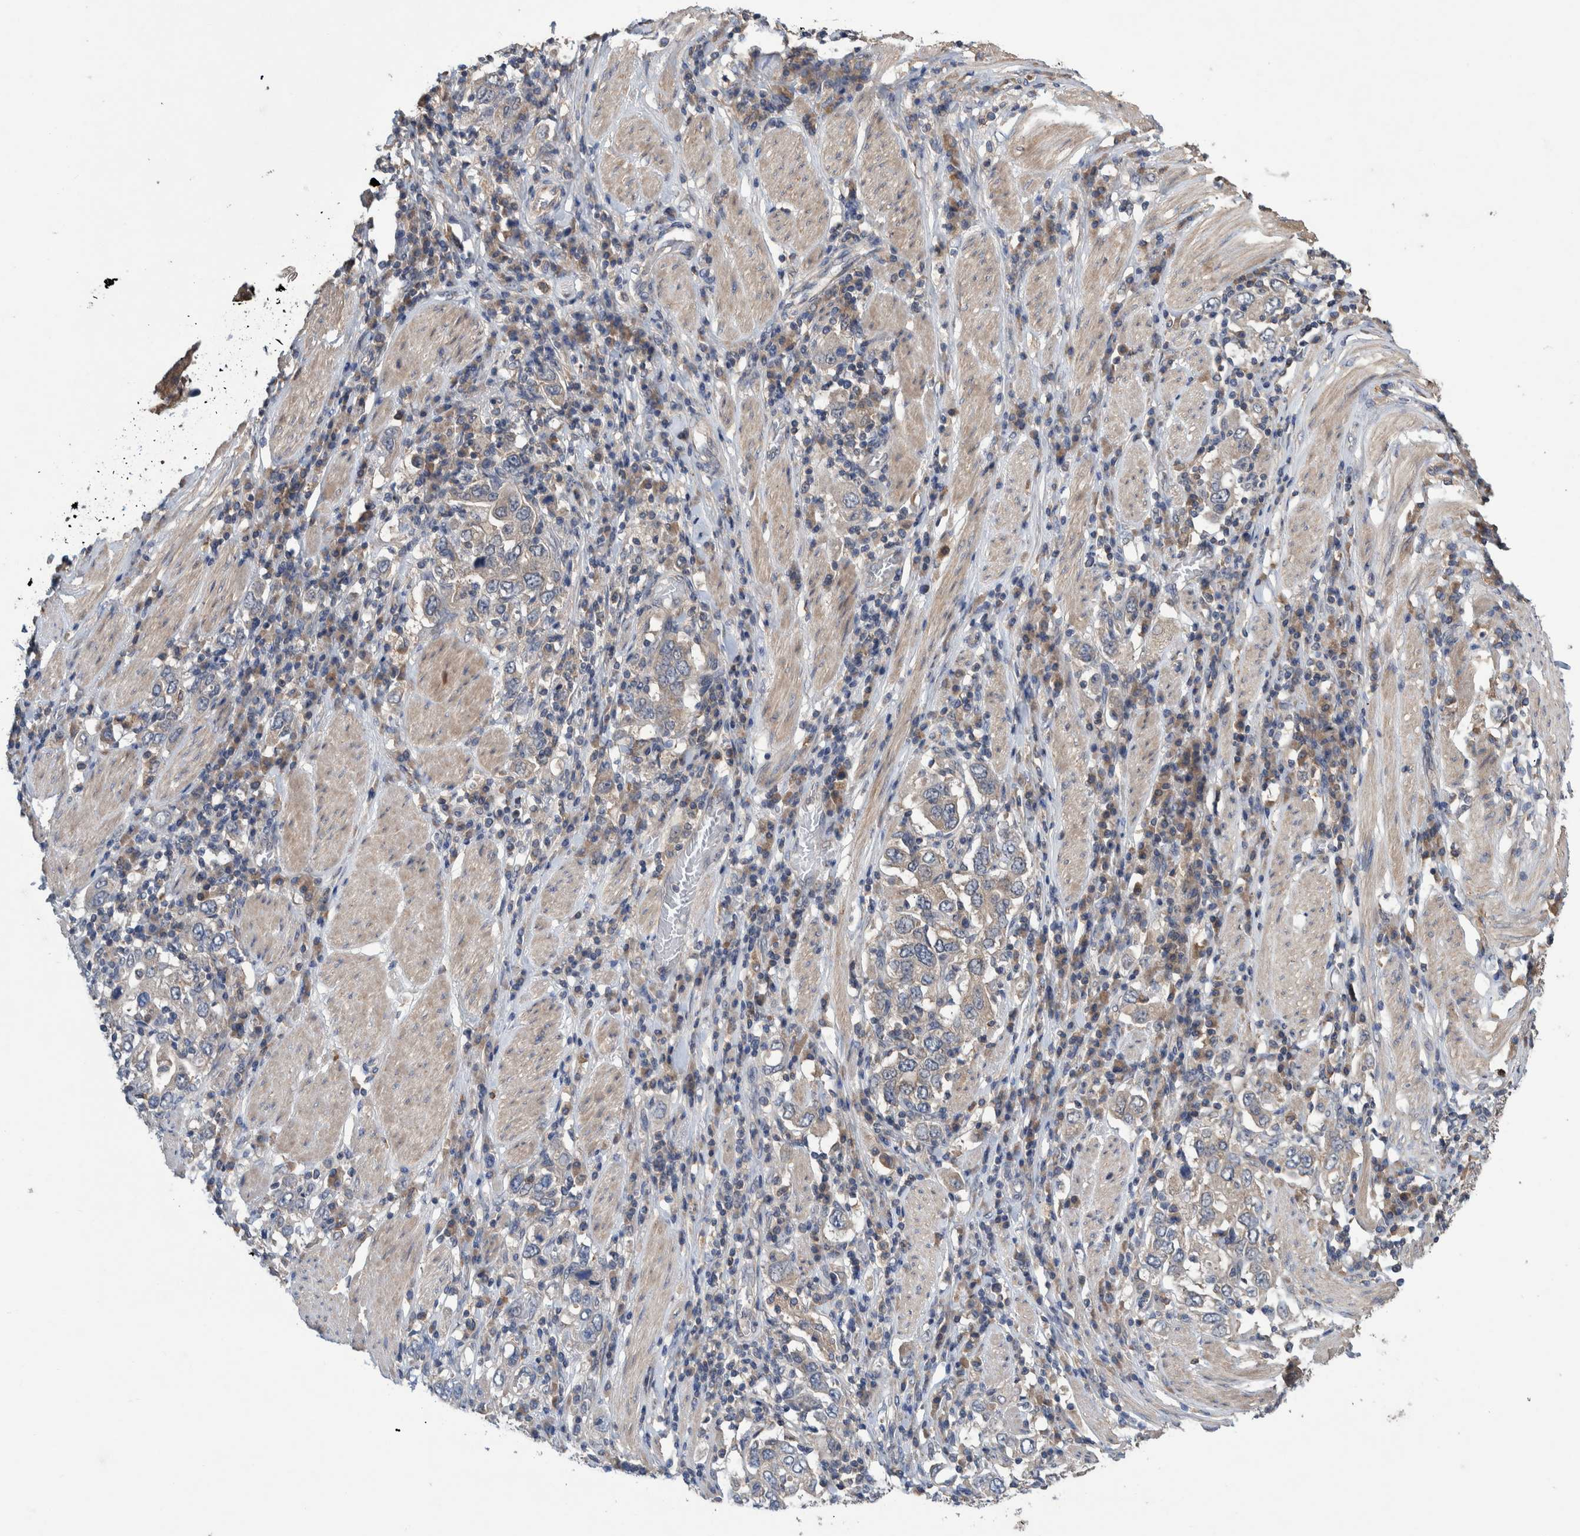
{"staining": {"intensity": "weak", "quantity": "<25%", "location": "cytoplasmic/membranous"}, "tissue": "stomach cancer", "cell_type": "Tumor cells", "image_type": "cancer", "snomed": [{"axis": "morphology", "description": "Adenocarcinoma, NOS"}, {"axis": "topography", "description": "Stomach, upper"}], "caption": "Immunohistochemistry (IHC) of stomach cancer (adenocarcinoma) reveals no expression in tumor cells.", "gene": "PLPBP", "patient": {"sex": "male", "age": 62}}